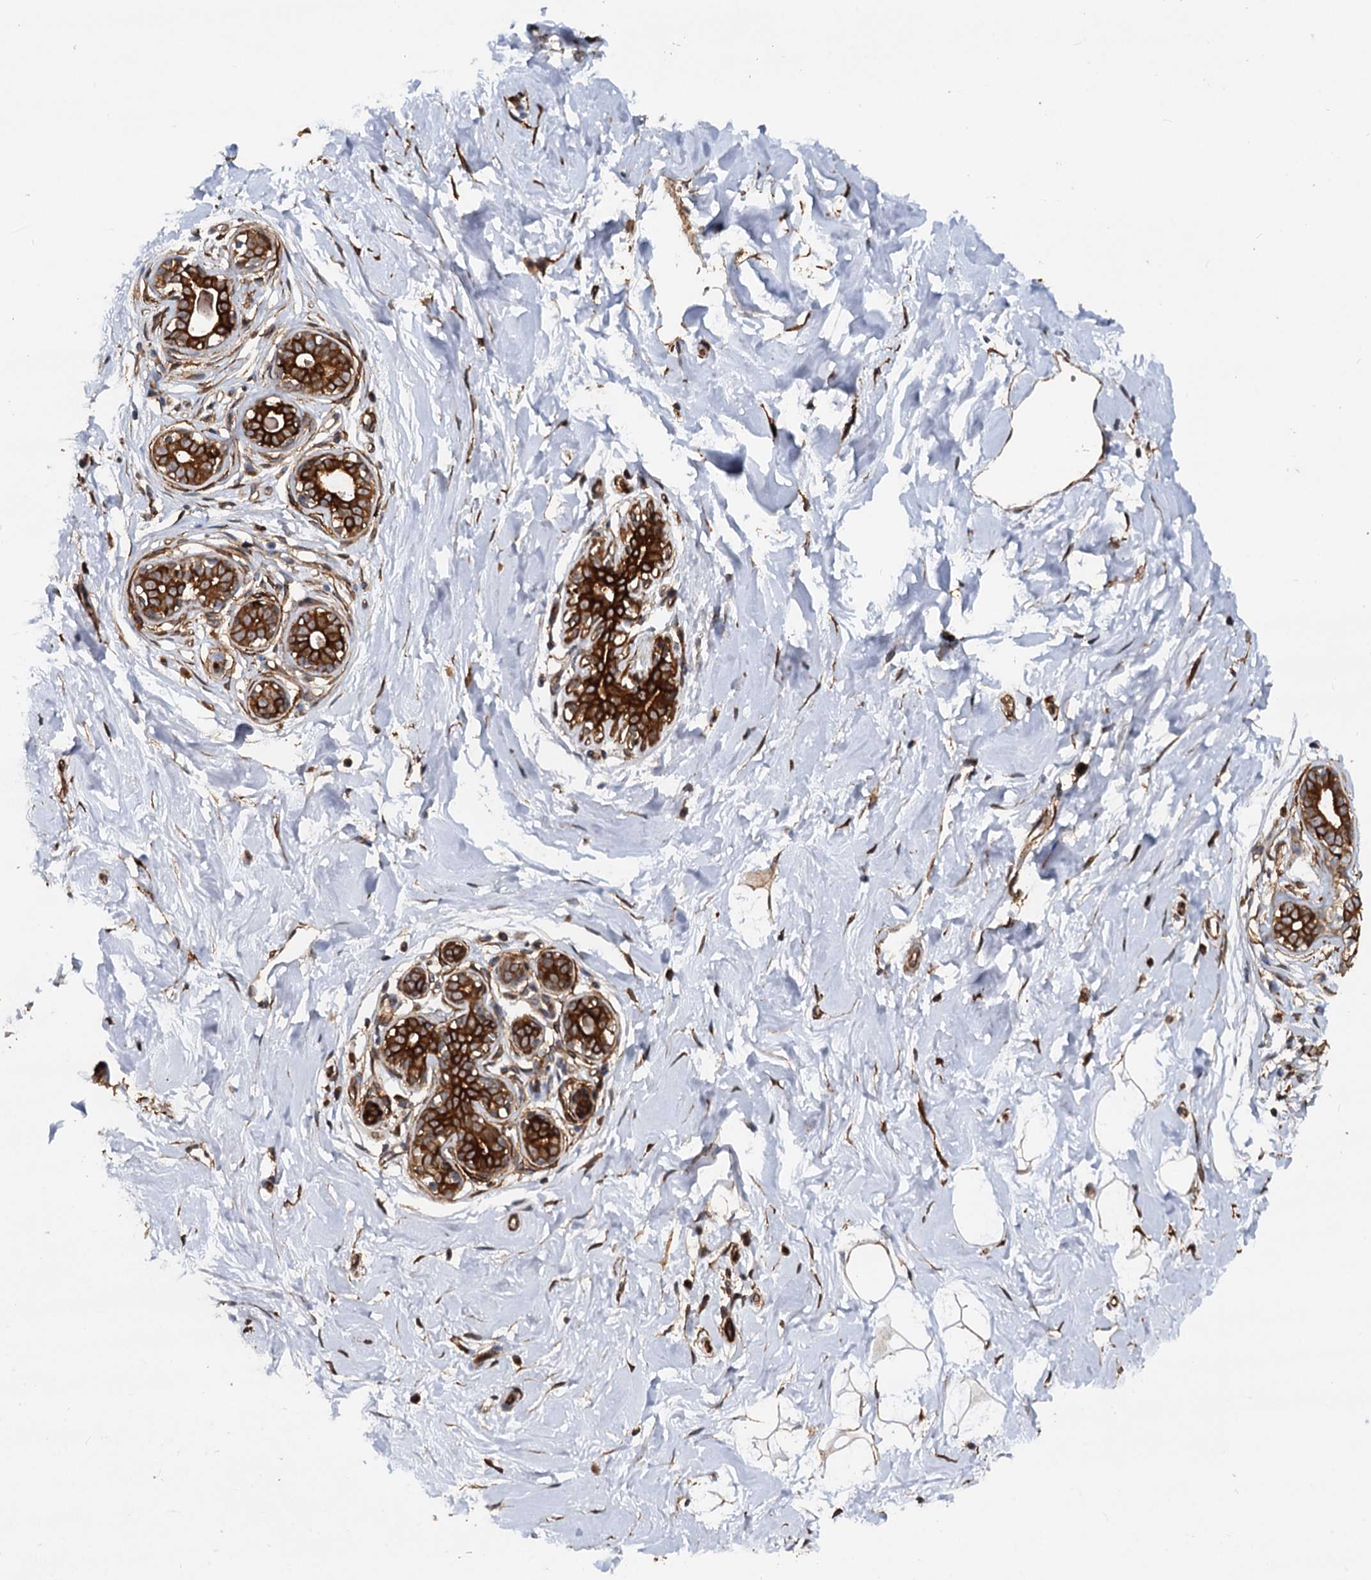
{"staining": {"intensity": "moderate", "quantity": ">75%", "location": "cytoplasmic/membranous"}, "tissue": "breast", "cell_type": "Adipocytes", "image_type": "normal", "snomed": [{"axis": "morphology", "description": "Normal tissue, NOS"}, {"axis": "morphology", "description": "Adenoma, NOS"}, {"axis": "topography", "description": "Breast"}], "caption": "Protein expression analysis of unremarkable human breast reveals moderate cytoplasmic/membranous expression in approximately >75% of adipocytes.", "gene": "LRRK2", "patient": {"sex": "female", "age": 23}}